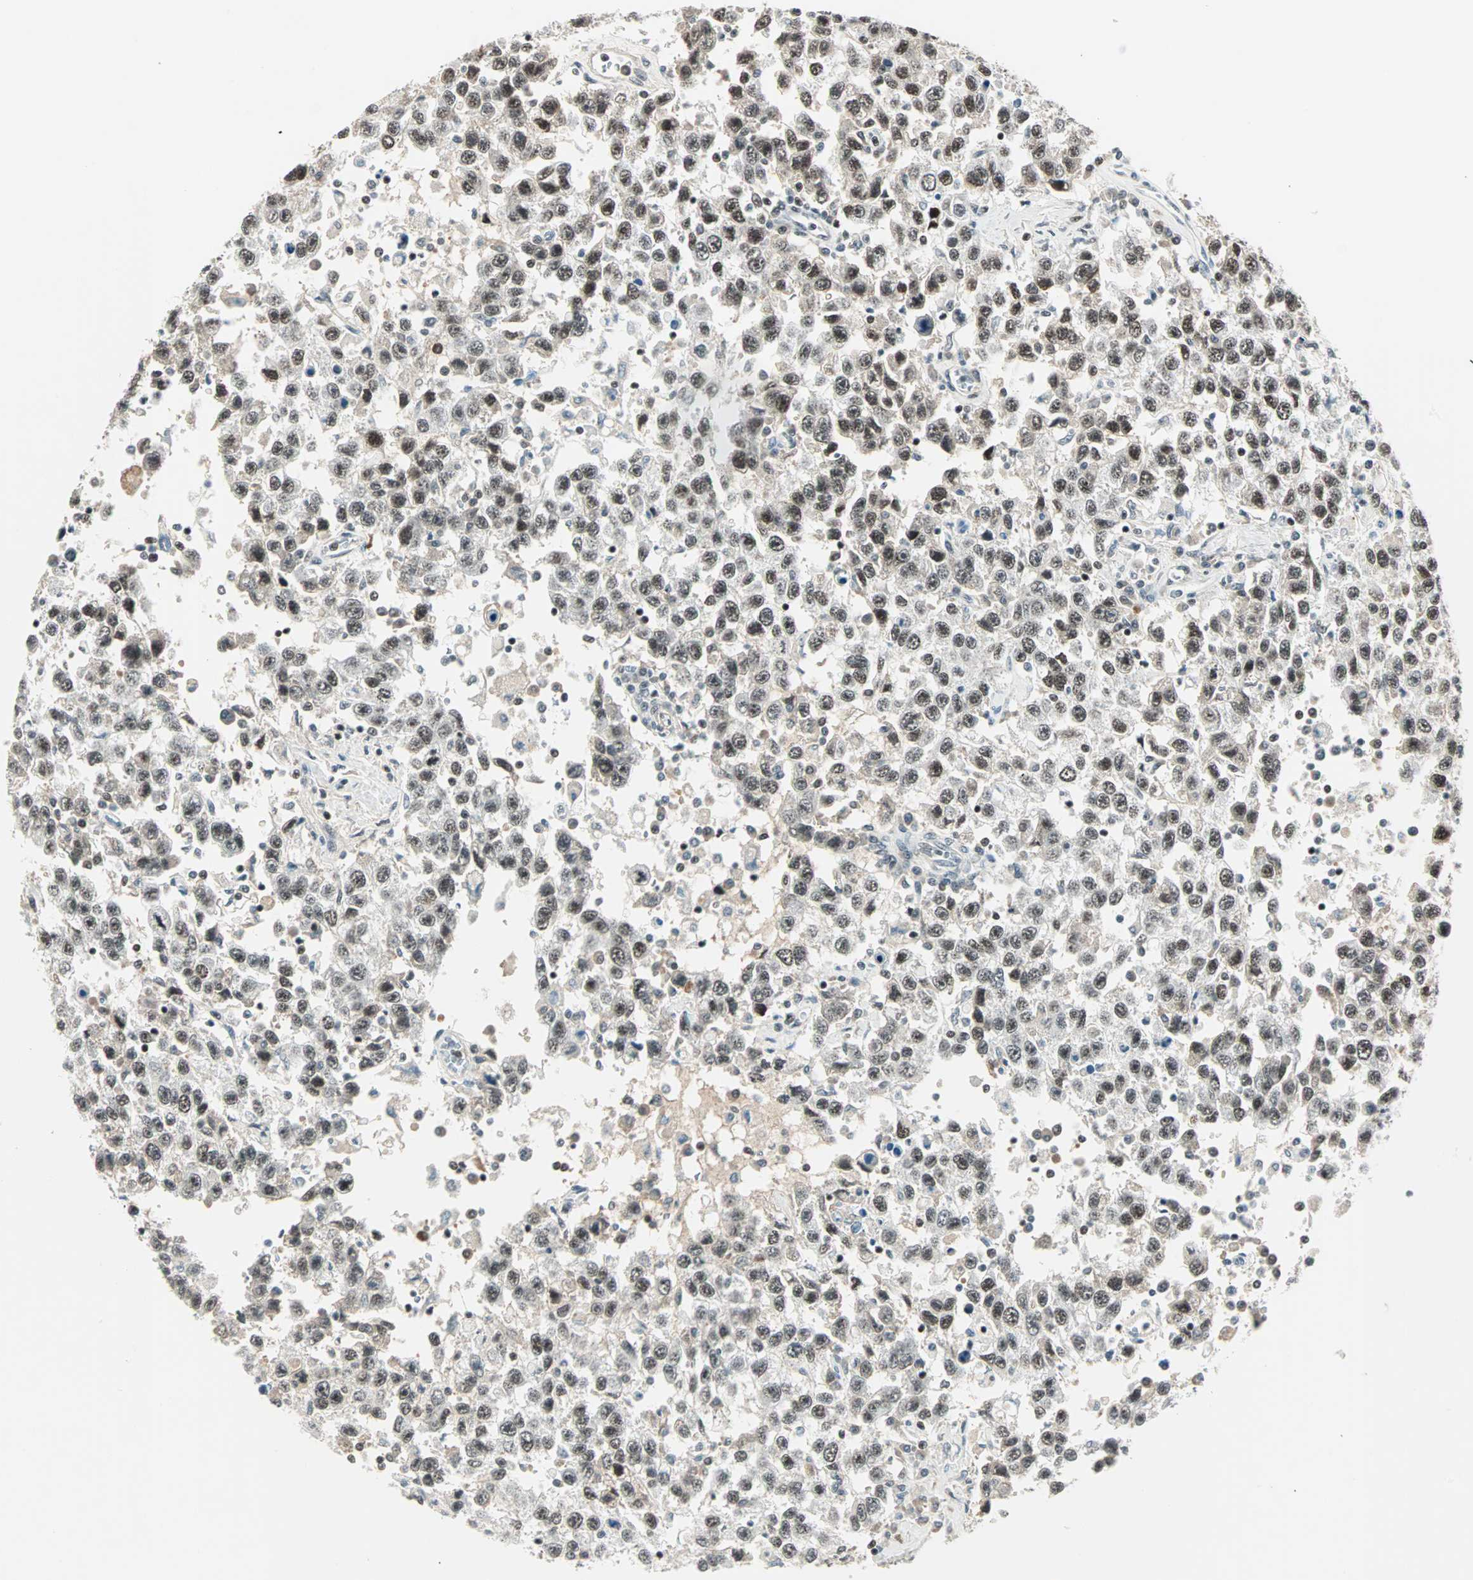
{"staining": {"intensity": "moderate", "quantity": ">75%", "location": "nuclear"}, "tissue": "testis cancer", "cell_type": "Tumor cells", "image_type": "cancer", "snomed": [{"axis": "morphology", "description": "Seminoma, NOS"}, {"axis": "topography", "description": "Testis"}], "caption": "An image showing moderate nuclear expression in approximately >75% of tumor cells in testis cancer (seminoma), as visualized by brown immunohistochemical staining.", "gene": "SIN3A", "patient": {"sex": "male", "age": 41}}